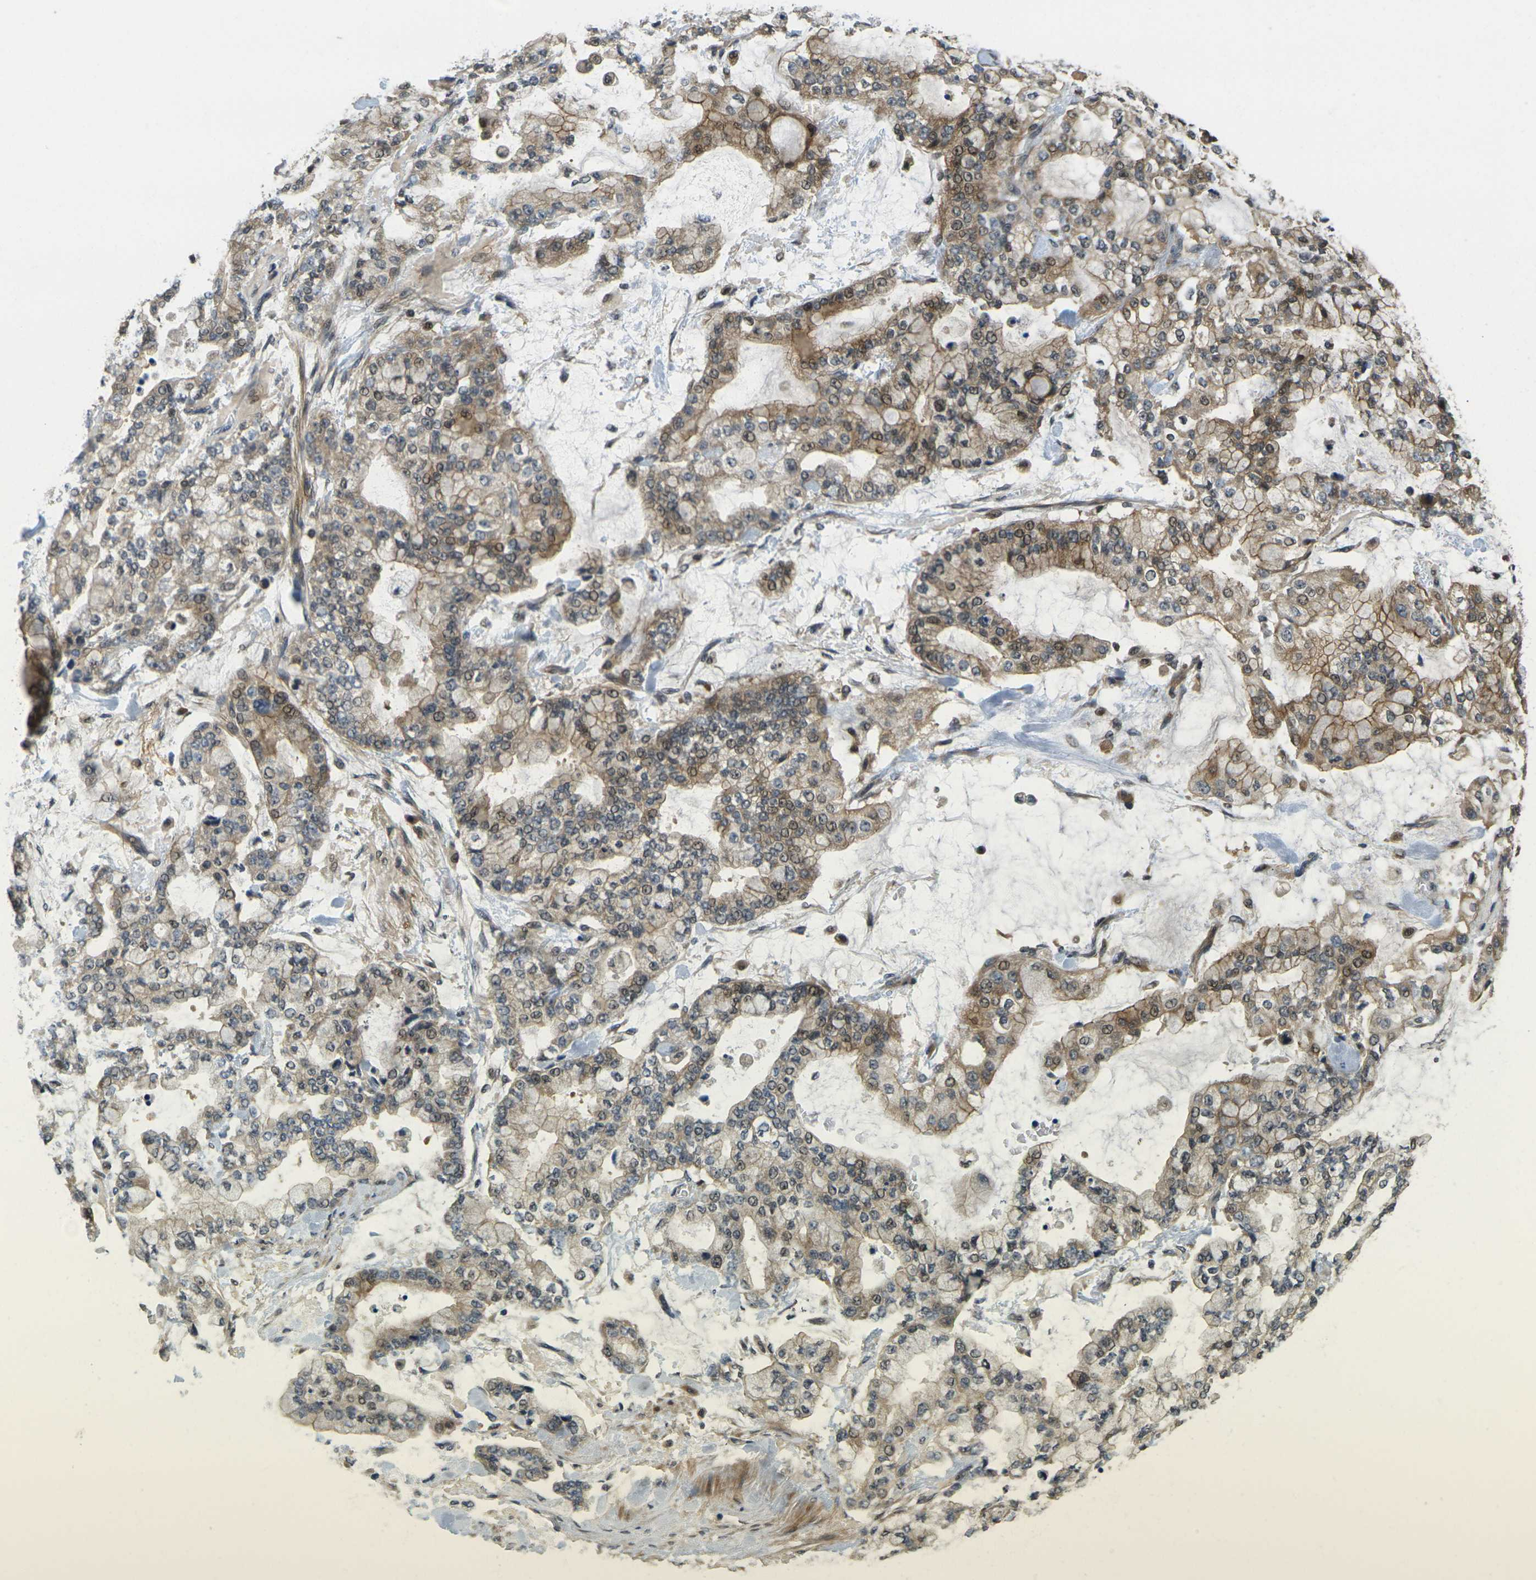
{"staining": {"intensity": "moderate", "quantity": ">75%", "location": "cytoplasmic/membranous,nuclear"}, "tissue": "stomach cancer", "cell_type": "Tumor cells", "image_type": "cancer", "snomed": [{"axis": "morphology", "description": "Normal tissue, NOS"}, {"axis": "morphology", "description": "Adenocarcinoma, NOS"}, {"axis": "topography", "description": "Stomach, upper"}, {"axis": "topography", "description": "Stomach"}], "caption": "DAB (3,3'-diaminobenzidine) immunohistochemical staining of human stomach cancer displays moderate cytoplasmic/membranous and nuclear protein expression in approximately >75% of tumor cells. The protein of interest is stained brown, and the nuclei are stained in blue (DAB IHC with brightfield microscopy, high magnification).", "gene": "KLHL8", "patient": {"sex": "male", "age": 76}}